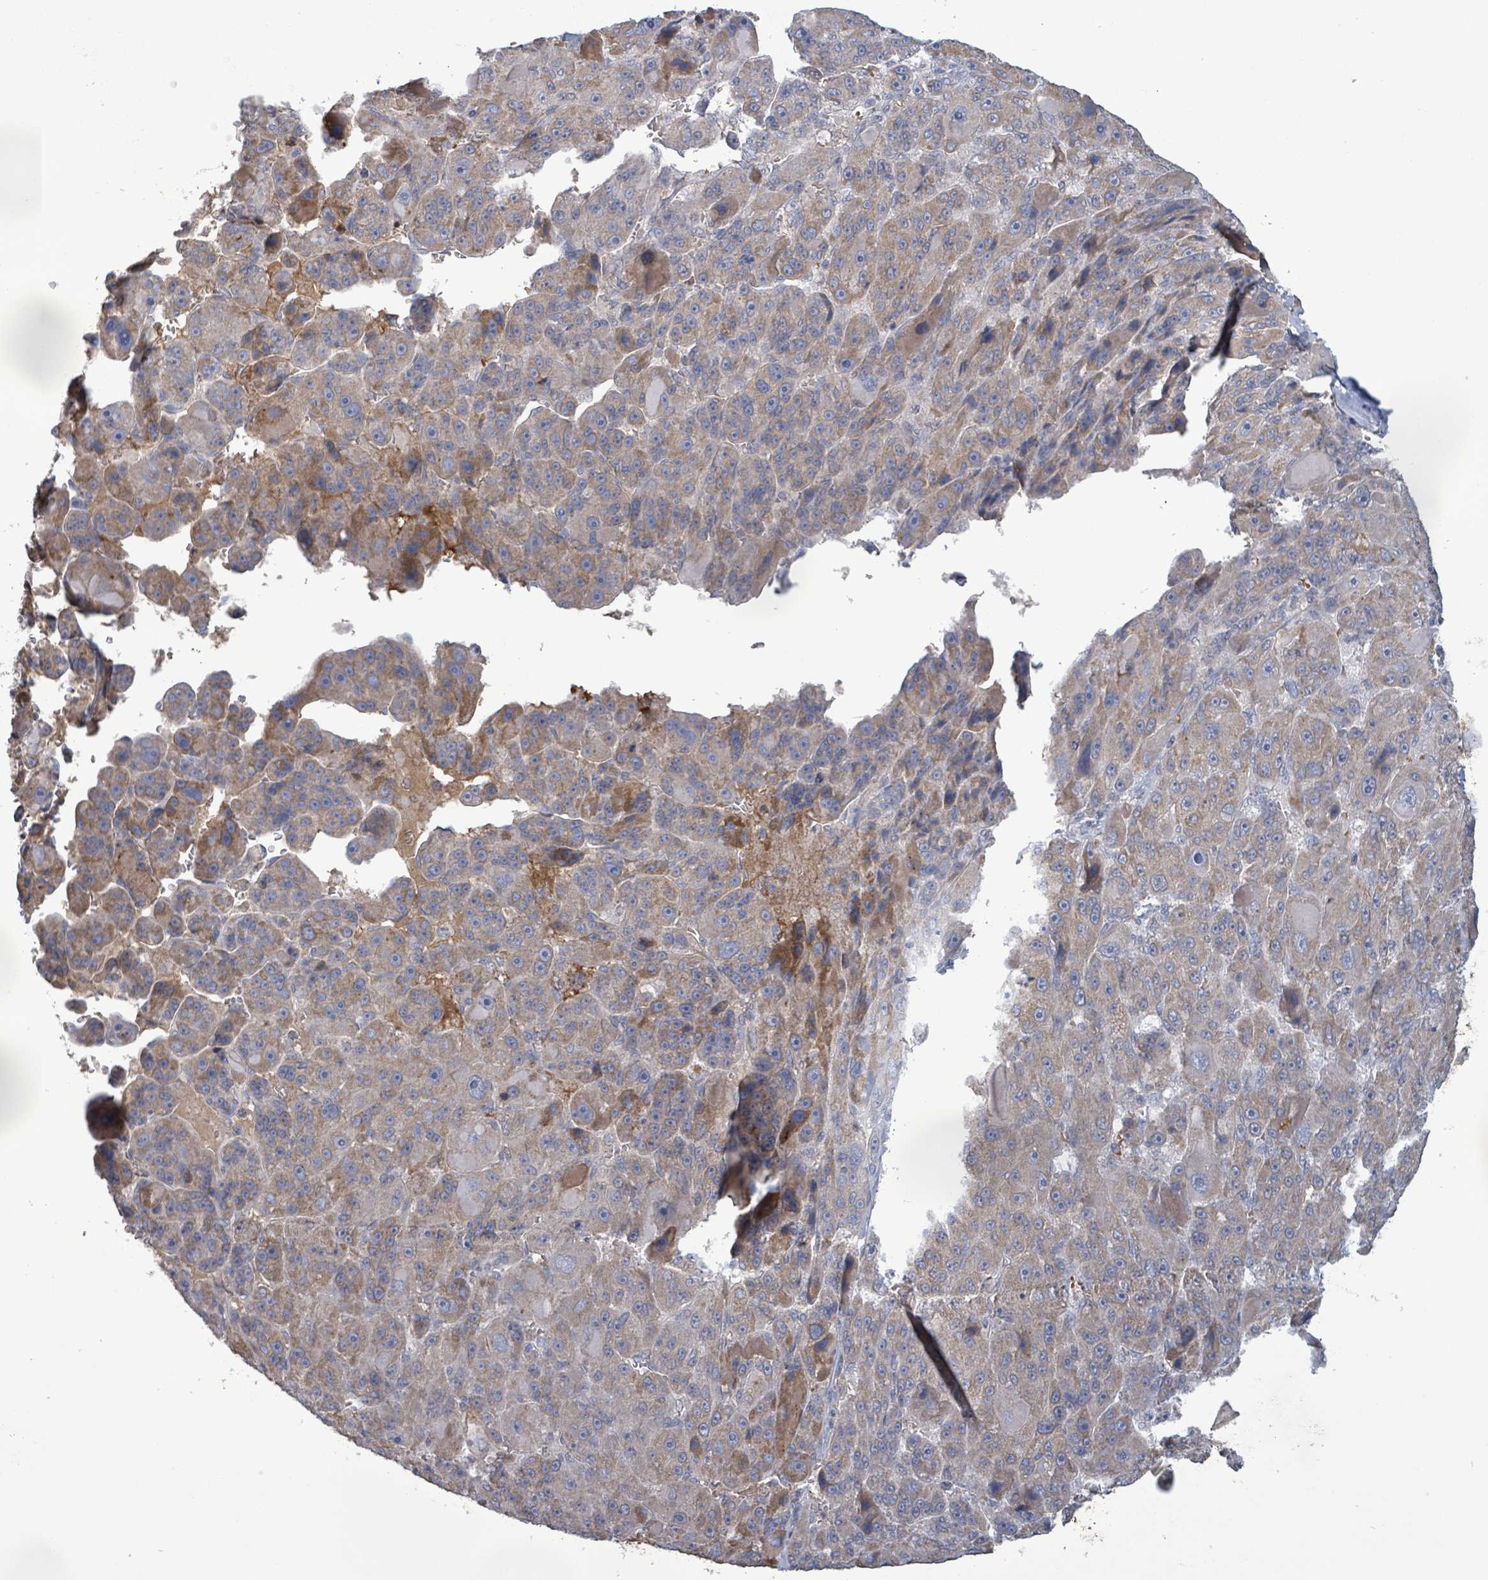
{"staining": {"intensity": "moderate", "quantity": "<25%", "location": "cytoplasmic/membranous"}, "tissue": "liver cancer", "cell_type": "Tumor cells", "image_type": "cancer", "snomed": [{"axis": "morphology", "description": "Carcinoma, Hepatocellular, NOS"}, {"axis": "topography", "description": "Liver"}], "caption": "Immunohistochemical staining of human liver cancer (hepatocellular carcinoma) reveals moderate cytoplasmic/membranous protein staining in approximately <25% of tumor cells. (Stains: DAB in brown, nuclei in blue, Microscopy: brightfield microscopy at high magnification).", "gene": "GRM8", "patient": {"sex": "male", "age": 76}}